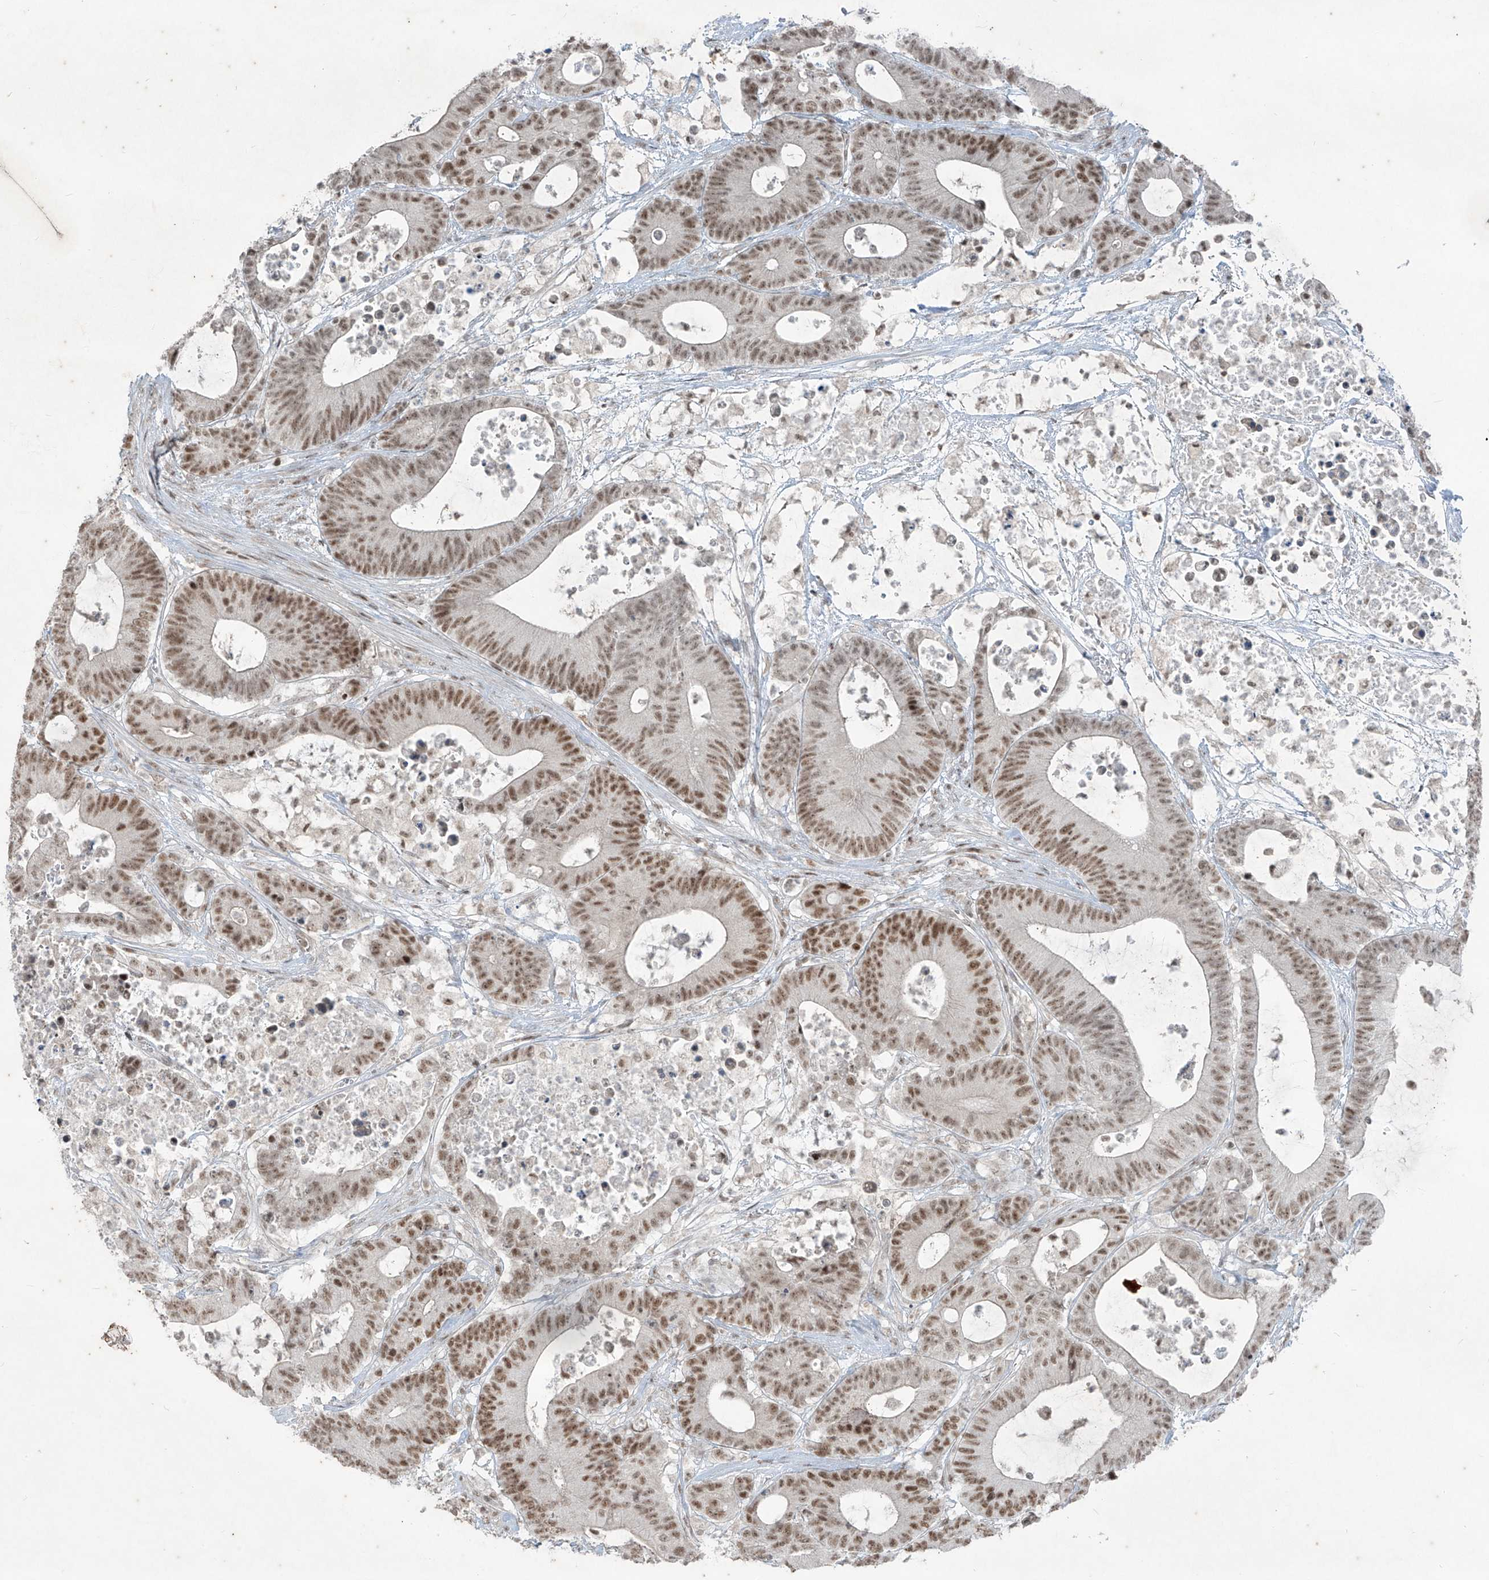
{"staining": {"intensity": "moderate", "quantity": ">75%", "location": "nuclear"}, "tissue": "colorectal cancer", "cell_type": "Tumor cells", "image_type": "cancer", "snomed": [{"axis": "morphology", "description": "Adenocarcinoma, NOS"}, {"axis": "topography", "description": "Colon"}], "caption": "Immunohistochemistry of colorectal cancer (adenocarcinoma) reveals medium levels of moderate nuclear positivity in approximately >75% of tumor cells.", "gene": "ZNF354B", "patient": {"sex": "female", "age": 84}}